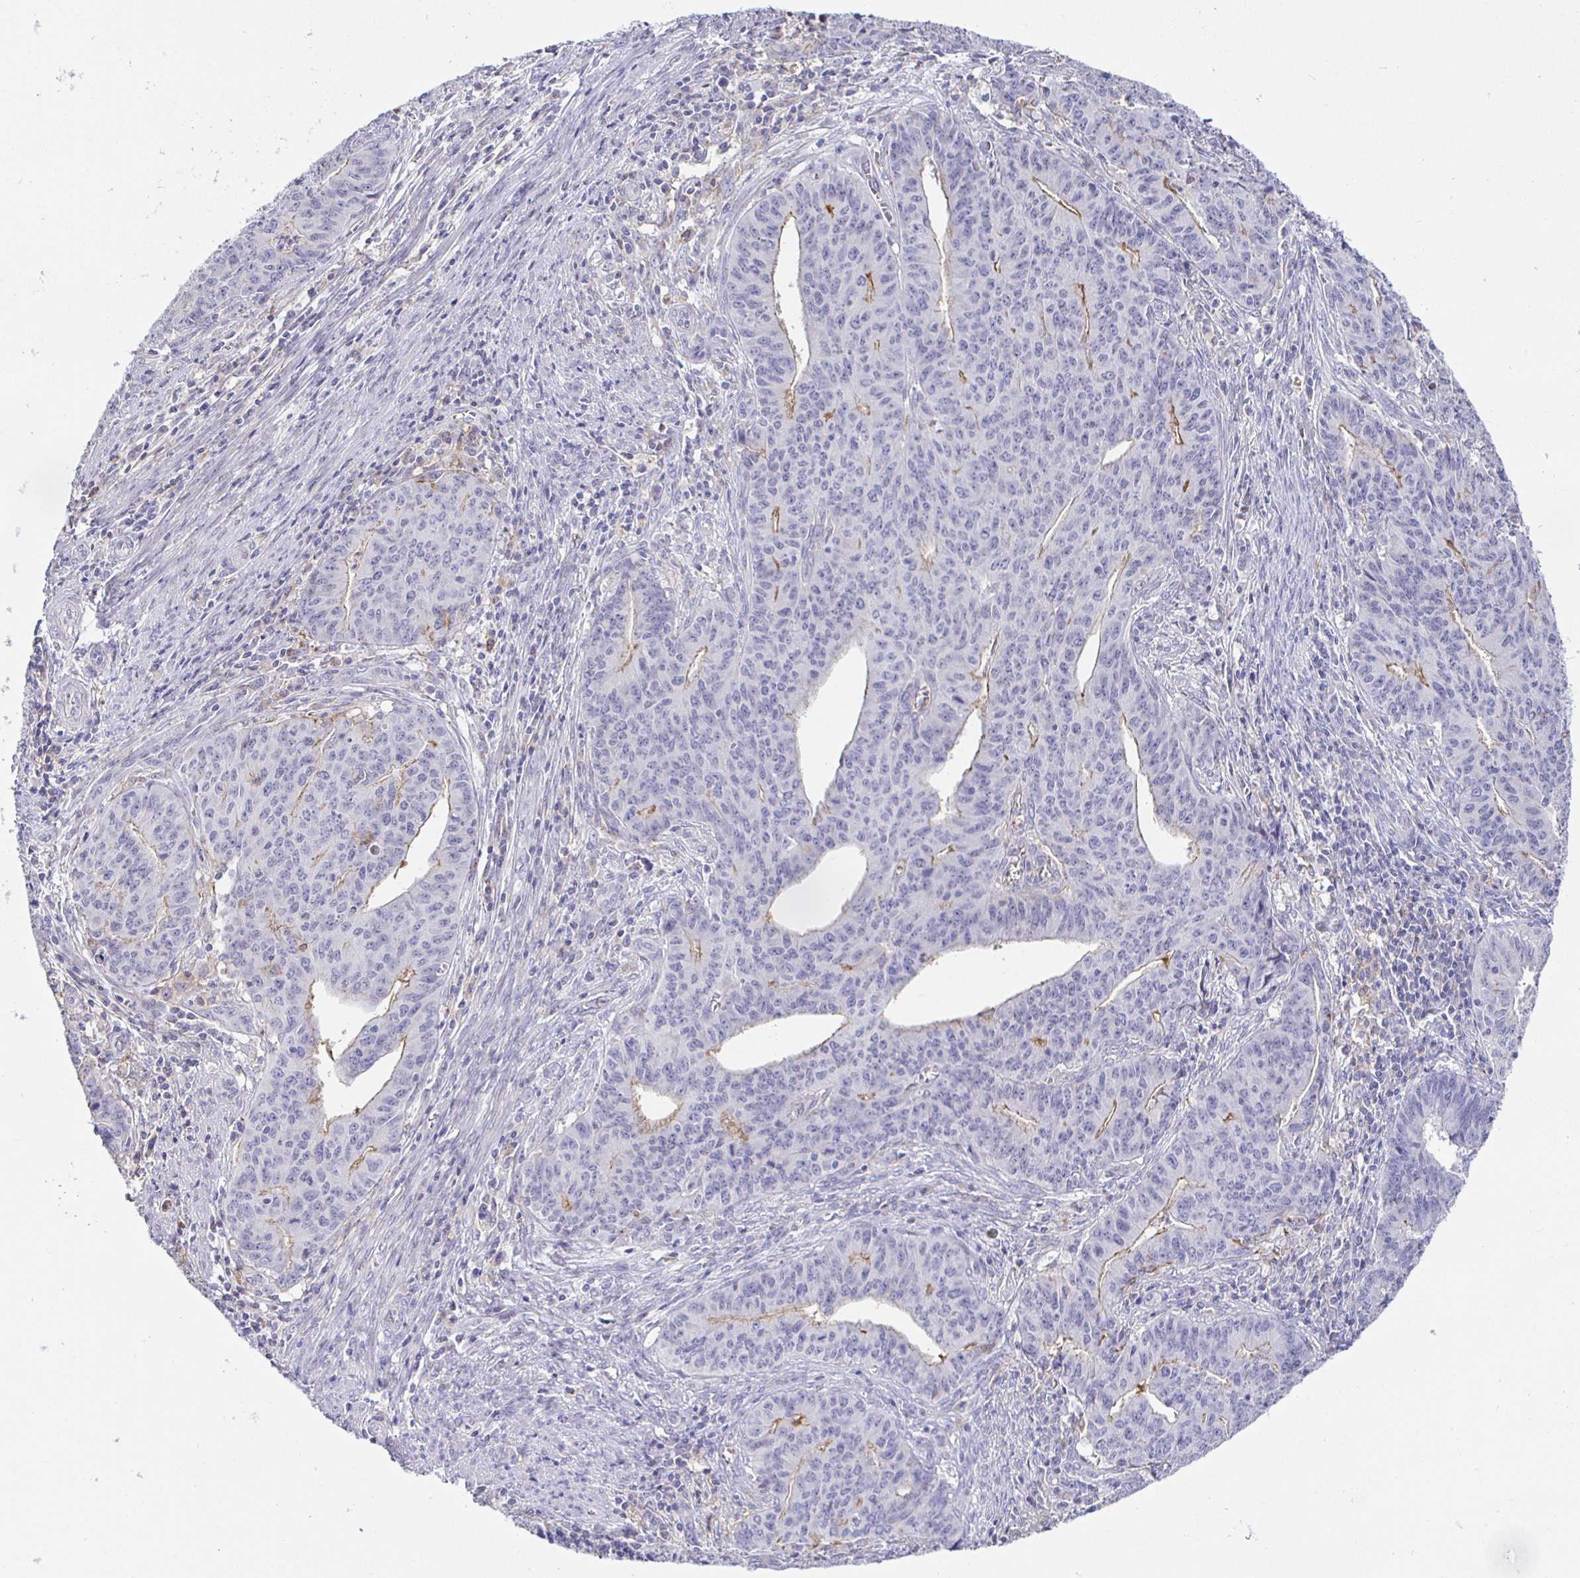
{"staining": {"intensity": "negative", "quantity": "none", "location": "none"}, "tissue": "endometrial cancer", "cell_type": "Tumor cells", "image_type": "cancer", "snomed": [{"axis": "morphology", "description": "Adenocarcinoma, NOS"}, {"axis": "topography", "description": "Endometrium"}], "caption": "This is an immunohistochemistry (IHC) histopathology image of human adenocarcinoma (endometrial). There is no staining in tumor cells.", "gene": "SIRPA", "patient": {"sex": "female", "age": 59}}